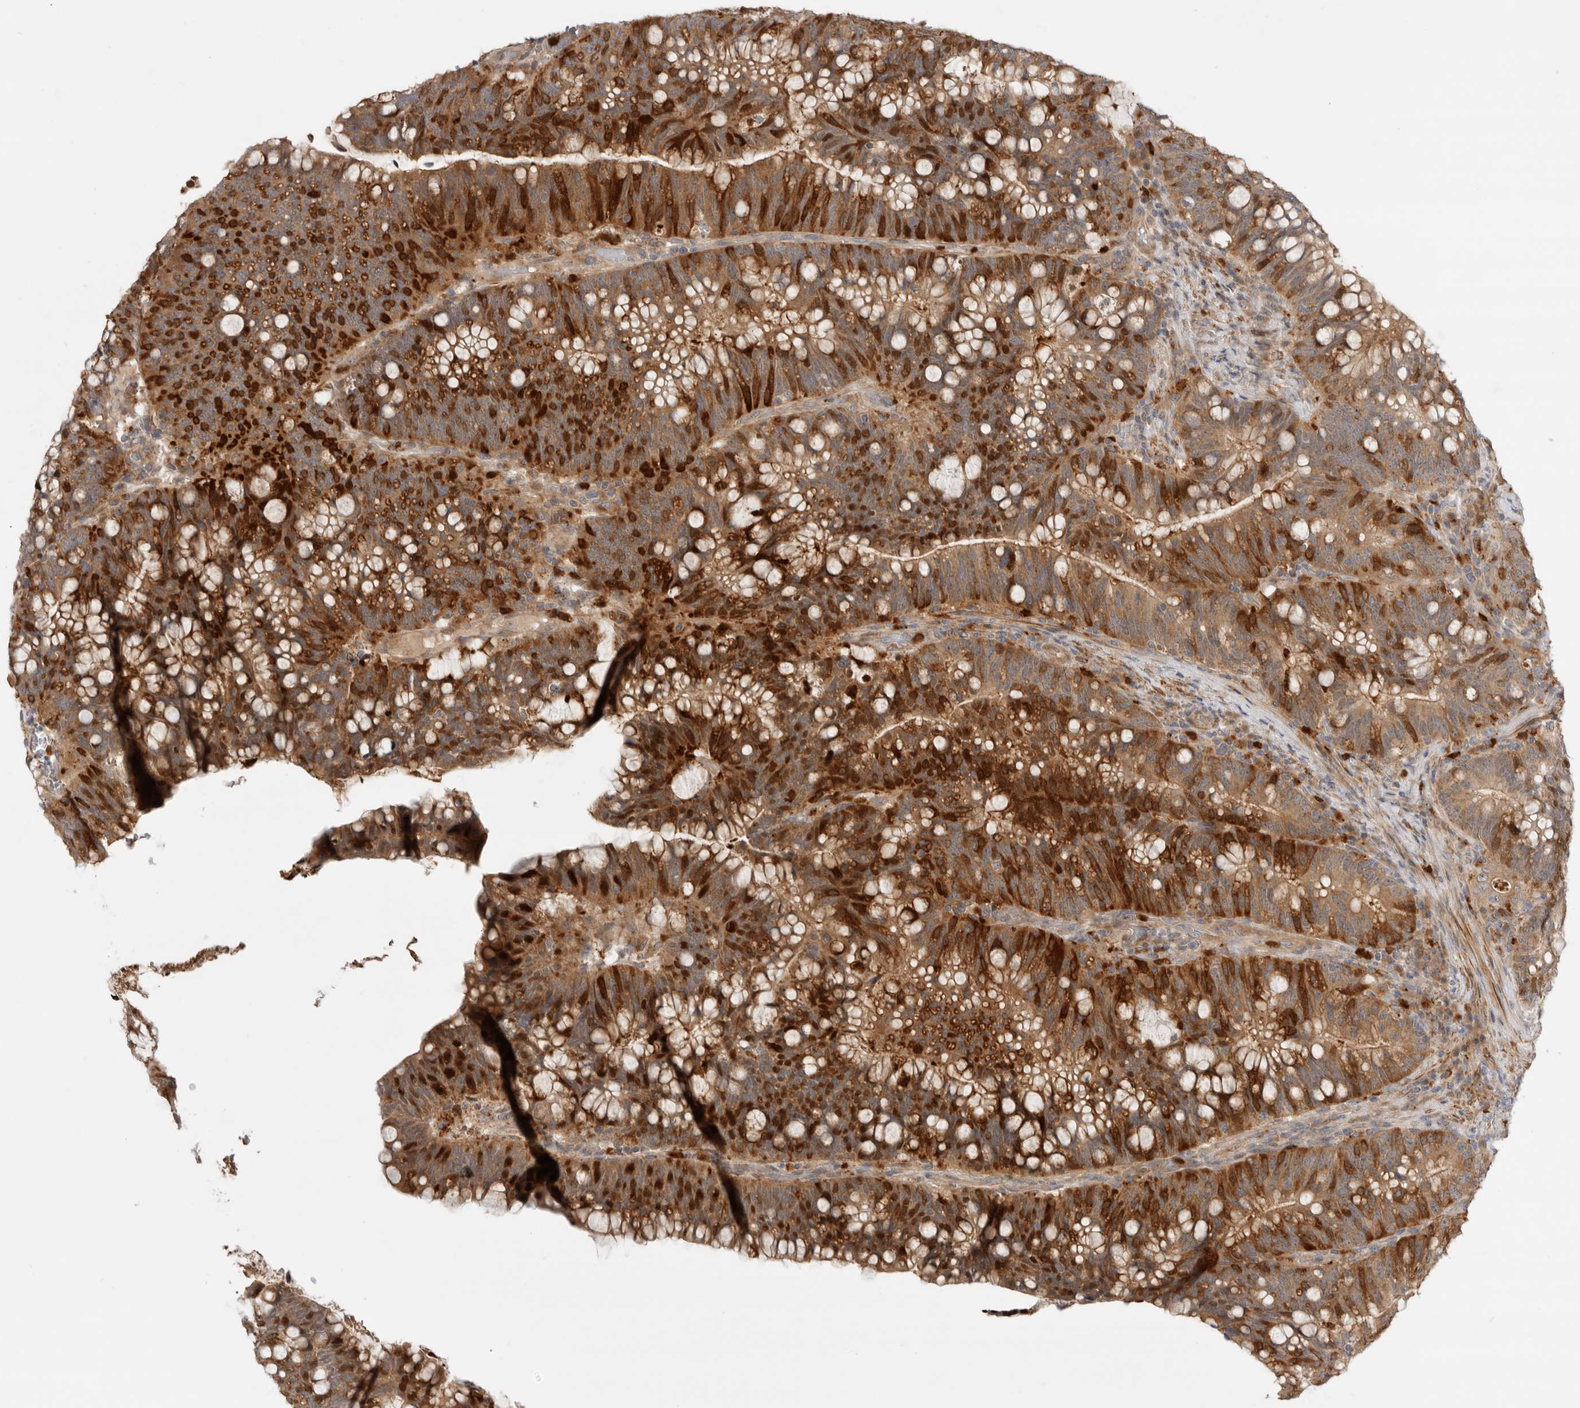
{"staining": {"intensity": "strong", "quantity": ">75%", "location": "cytoplasmic/membranous"}, "tissue": "colorectal cancer", "cell_type": "Tumor cells", "image_type": "cancer", "snomed": [{"axis": "morphology", "description": "Adenocarcinoma, NOS"}, {"axis": "topography", "description": "Colon"}], "caption": "Colorectal adenocarcinoma was stained to show a protein in brown. There is high levels of strong cytoplasmic/membranous positivity in approximately >75% of tumor cells.", "gene": "GNE", "patient": {"sex": "female", "age": 66}}